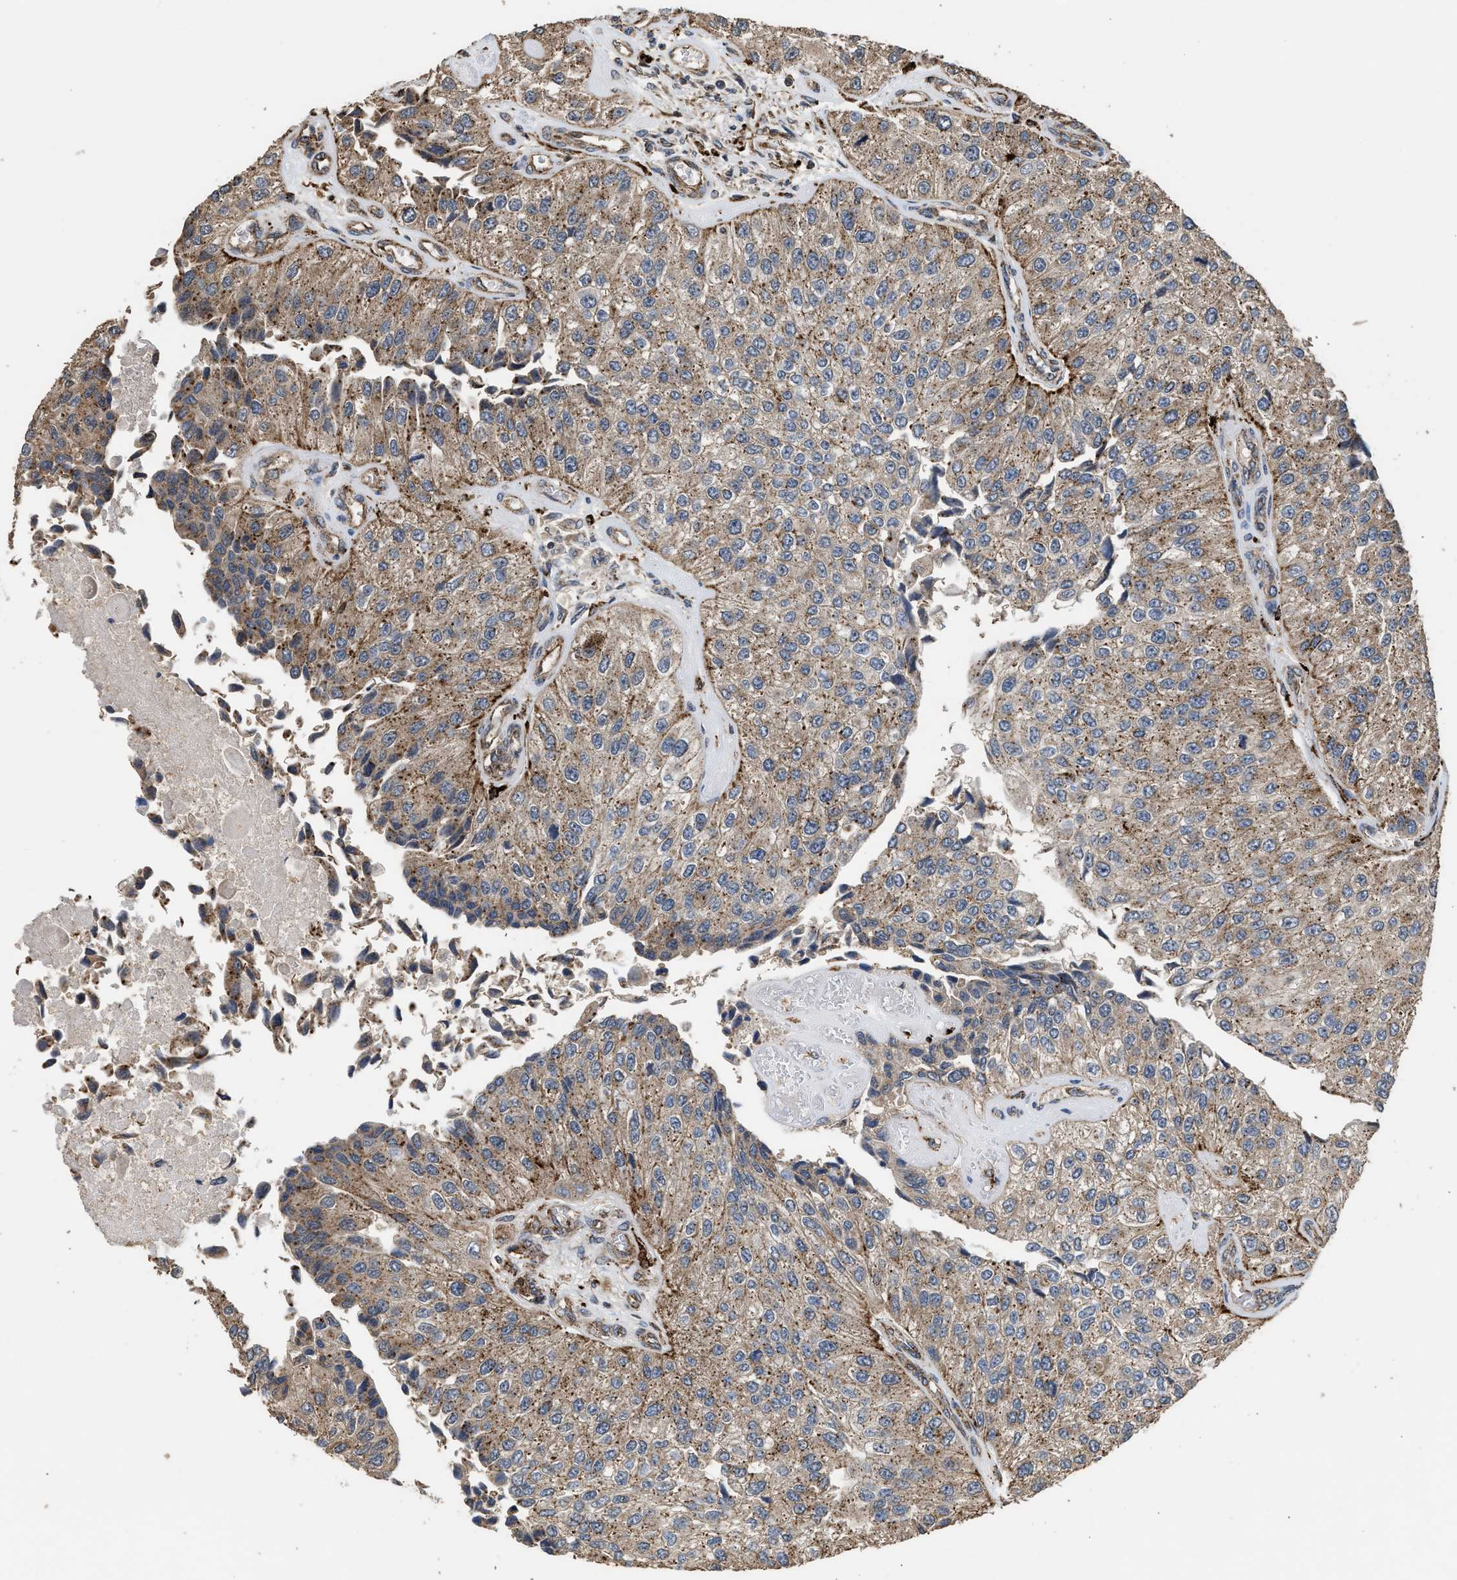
{"staining": {"intensity": "moderate", "quantity": ">75%", "location": "cytoplasmic/membranous"}, "tissue": "urothelial cancer", "cell_type": "Tumor cells", "image_type": "cancer", "snomed": [{"axis": "morphology", "description": "Urothelial carcinoma, High grade"}, {"axis": "topography", "description": "Kidney"}, {"axis": "topography", "description": "Urinary bladder"}], "caption": "Moderate cytoplasmic/membranous staining is identified in approximately >75% of tumor cells in urothelial carcinoma (high-grade).", "gene": "CTSV", "patient": {"sex": "male", "age": 77}}